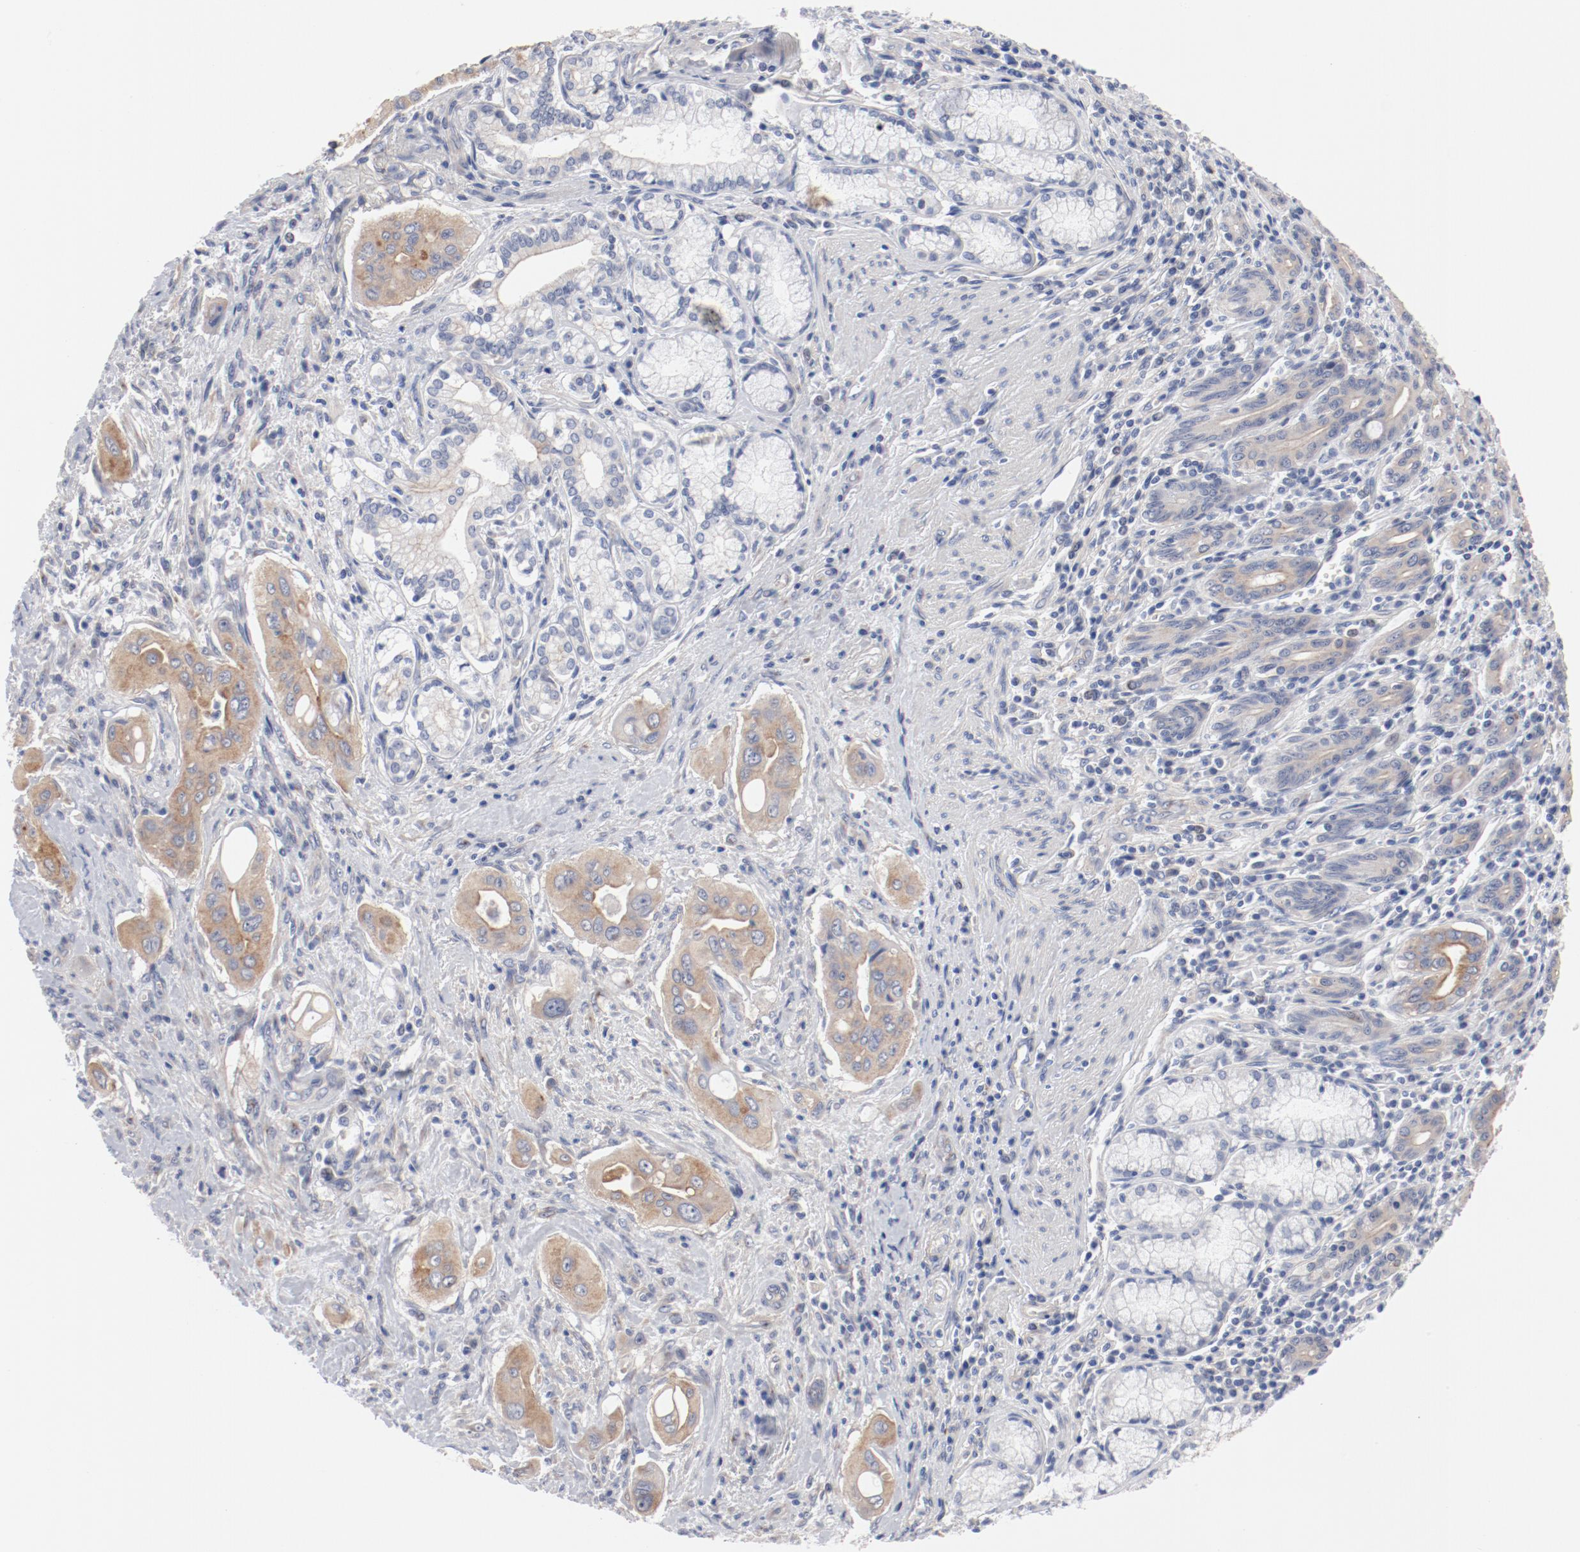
{"staining": {"intensity": "moderate", "quantity": ">75%", "location": "cytoplasmic/membranous"}, "tissue": "pancreatic cancer", "cell_type": "Tumor cells", "image_type": "cancer", "snomed": [{"axis": "morphology", "description": "Adenocarcinoma, NOS"}, {"axis": "topography", "description": "Pancreas"}], "caption": "A medium amount of moderate cytoplasmic/membranous expression is present in about >75% of tumor cells in adenocarcinoma (pancreatic) tissue. The staining was performed using DAB (3,3'-diaminobenzidine), with brown indicating positive protein expression. Nuclei are stained blue with hematoxylin.", "gene": "GPR143", "patient": {"sex": "male", "age": 77}}